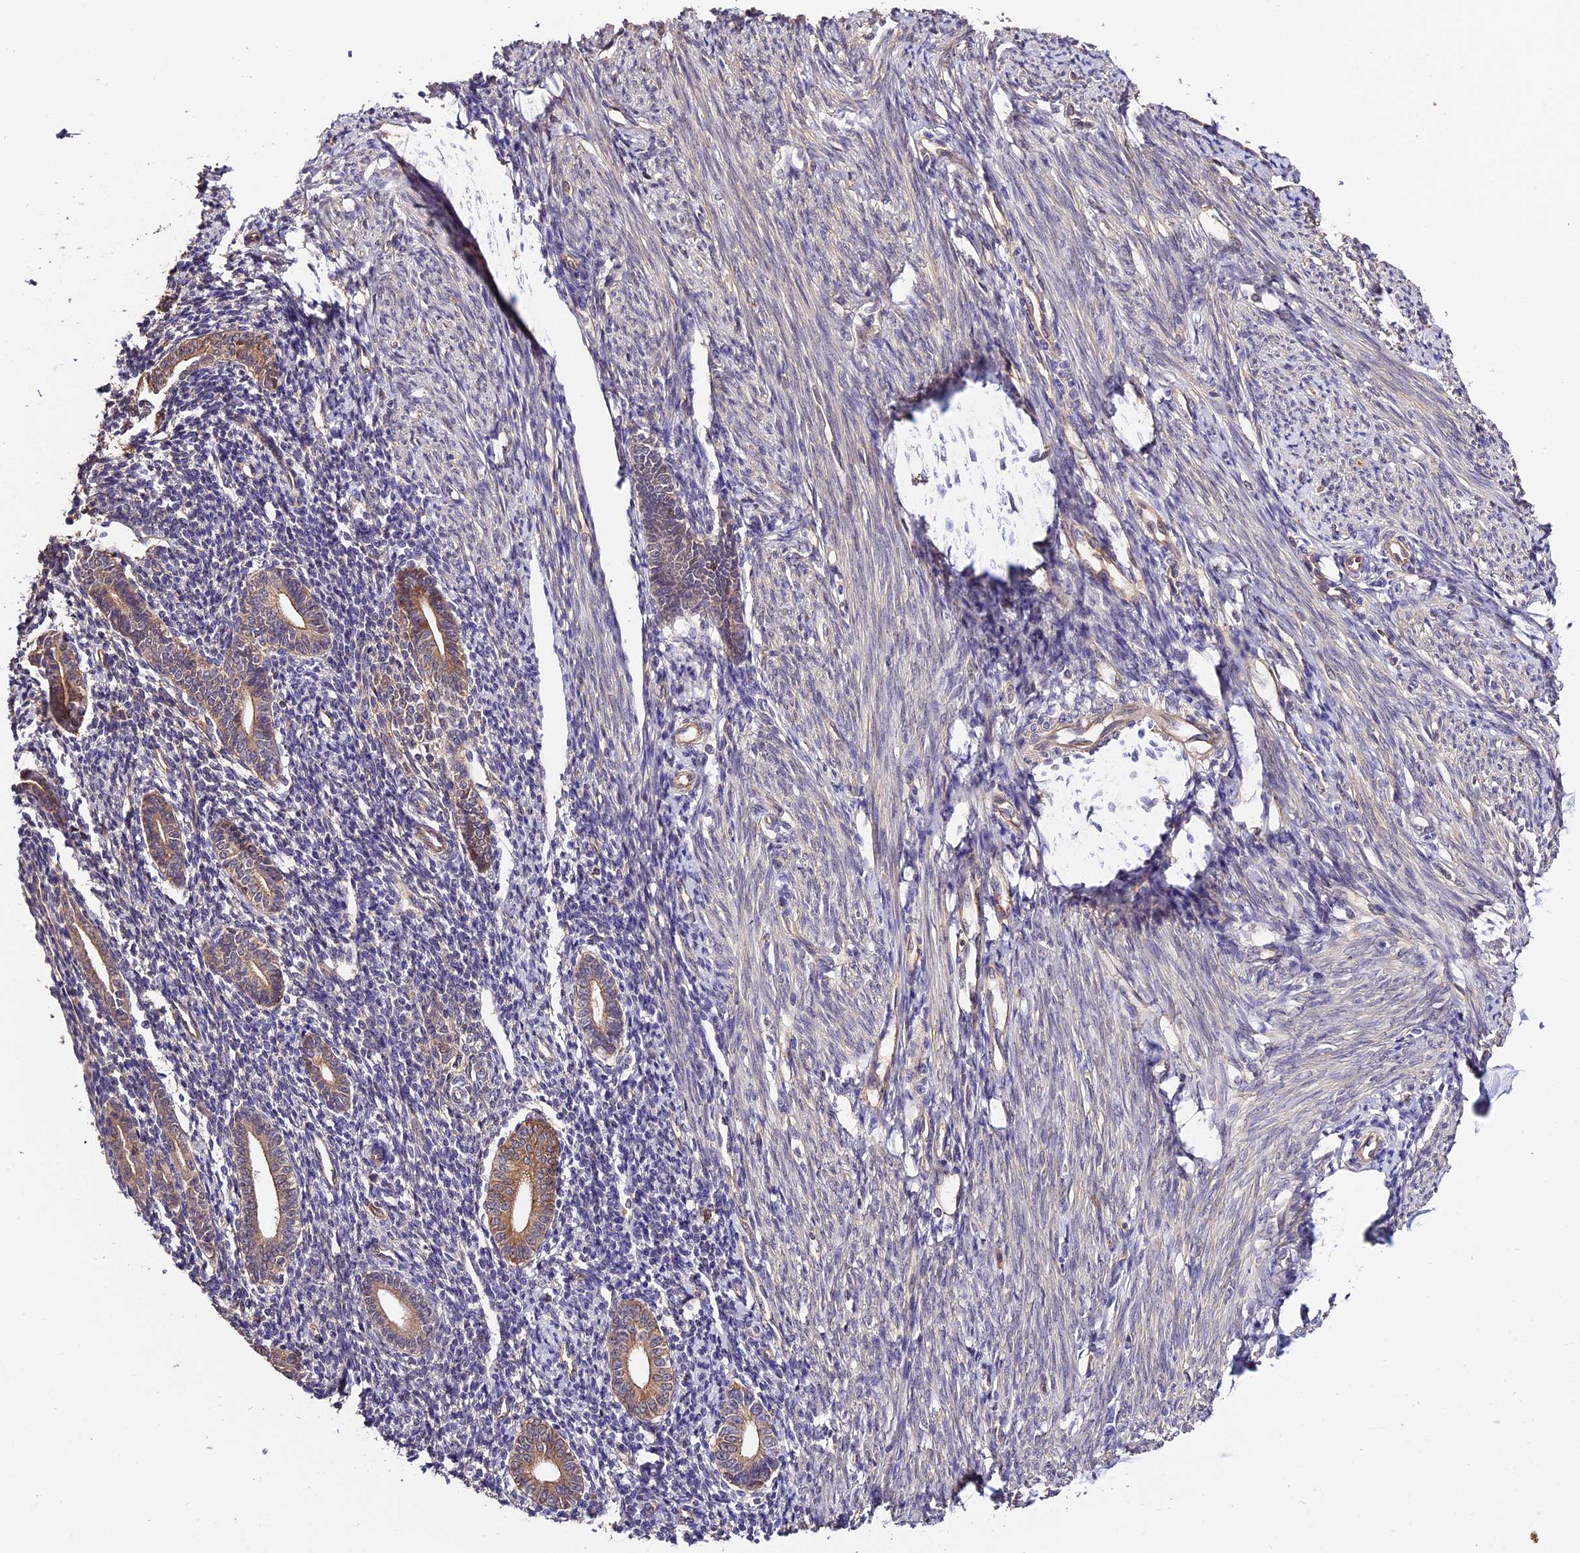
{"staining": {"intensity": "weak", "quantity": "25%-75%", "location": "cytoplasmic/membranous"}, "tissue": "endometrium", "cell_type": "Cells in endometrial stroma", "image_type": "normal", "snomed": [{"axis": "morphology", "description": "Normal tissue, NOS"}, {"axis": "topography", "description": "Endometrium"}], "caption": "Immunohistochemistry (IHC) of normal human endometrium reveals low levels of weak cytoplasmic/membranous staining in about 25%-75% of cells in endometrial stroma. The protein is shown in brown color, while the nuclei are stained blue.", "gene": "CES3", "patient": {"sex": "female", "age": 56}}